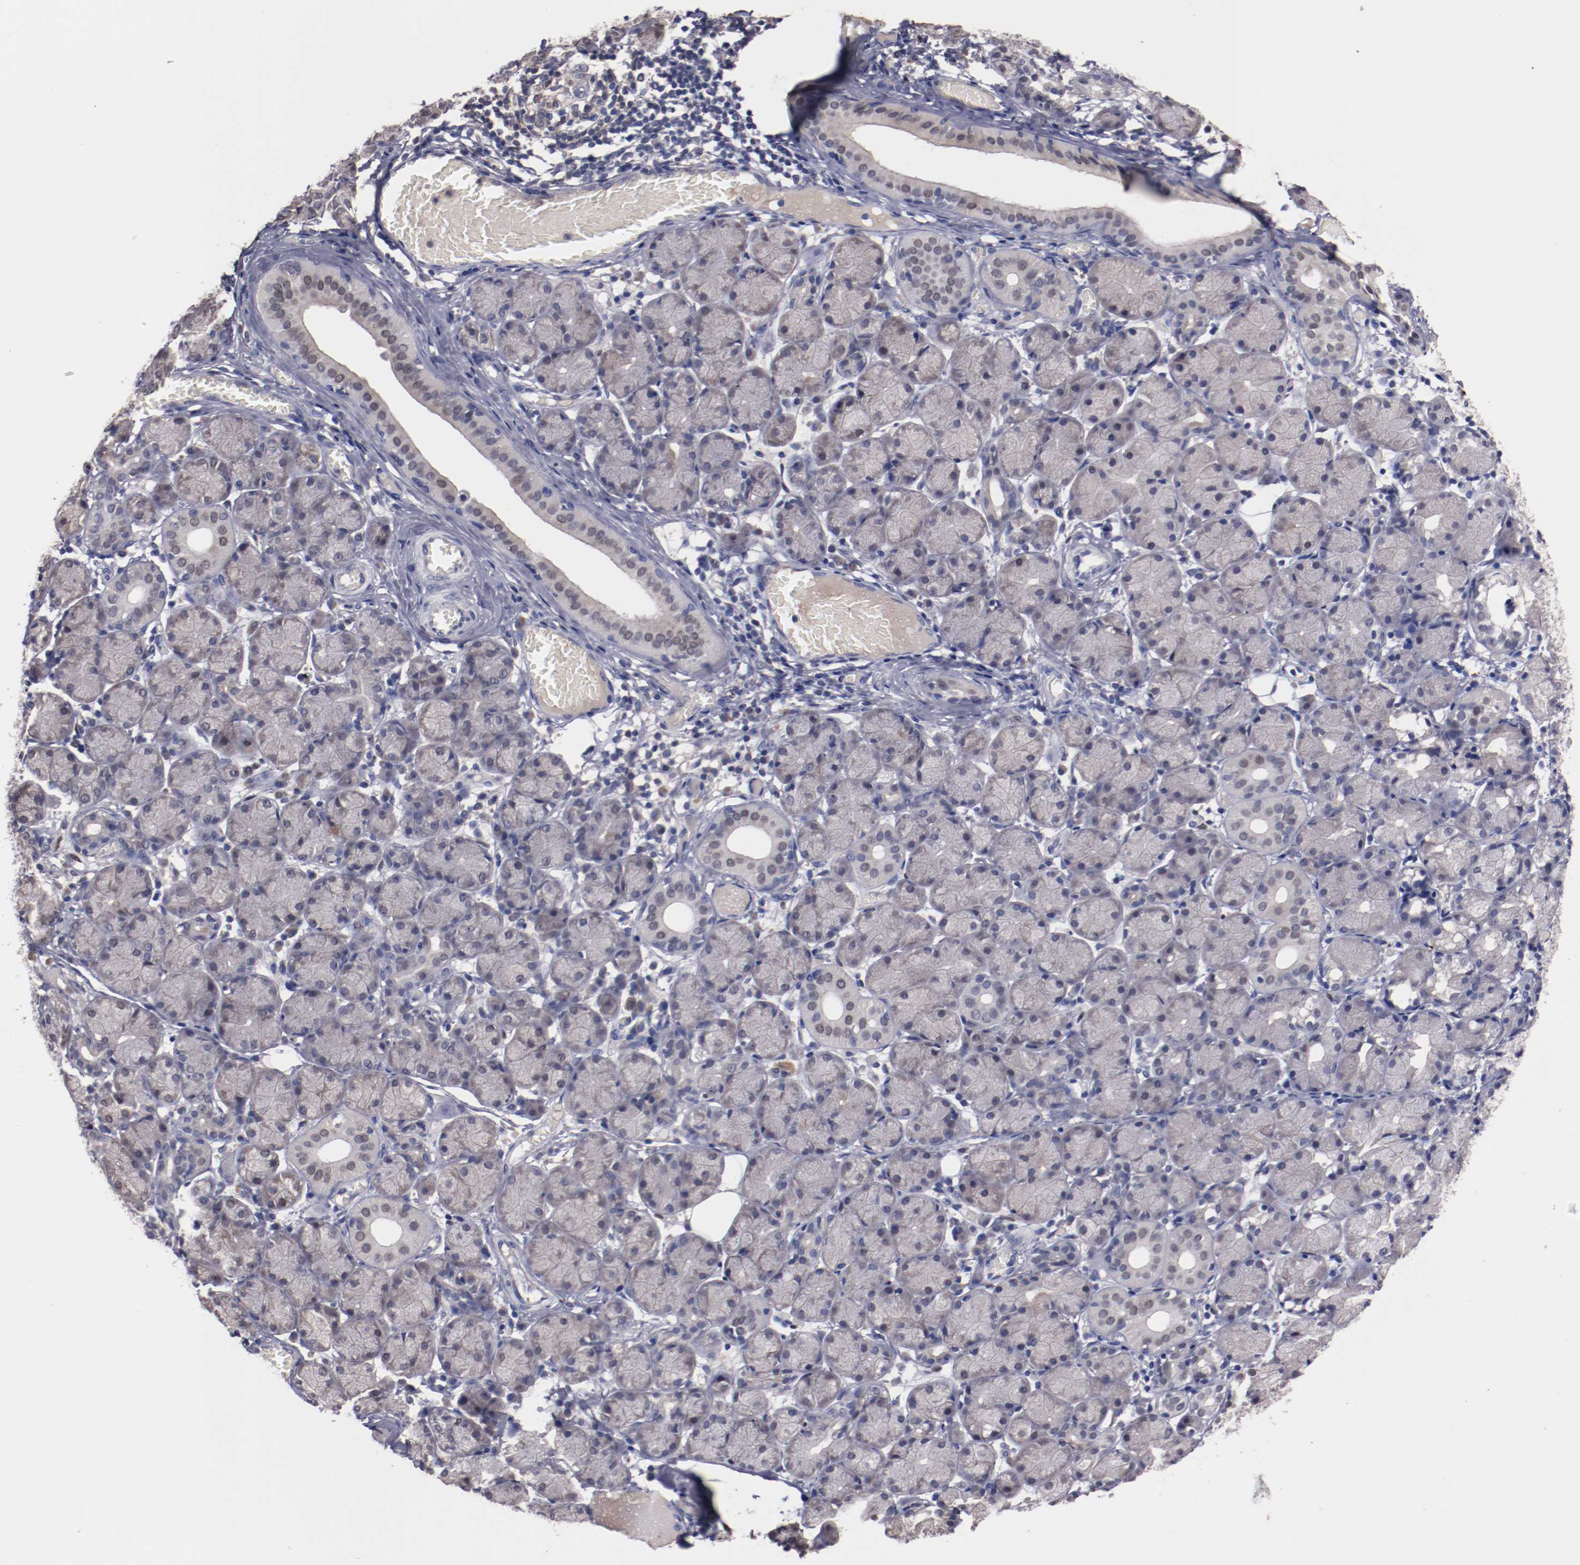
{"staining": {"intensity": "weak", "quantity": "<25%", "location": "cytoplasmic/membranous,nuclear"}, "tissue": "salivary gland", "cell_type": "Glandular cells", "image_type": "normal", "snomed": [{"axis": "morphology", "description": "Normal tissue, NOS"}, {"axis": "topography", "description": "Salivary gland"}], "caption": "DAB (3,3'-diaminobenzidine) immunohistochemical staining of normal salivary gland shows no significant positivity in glandular cells.", "gene": "FAM81A", "patient": {"sex": "female", "age": 24}}